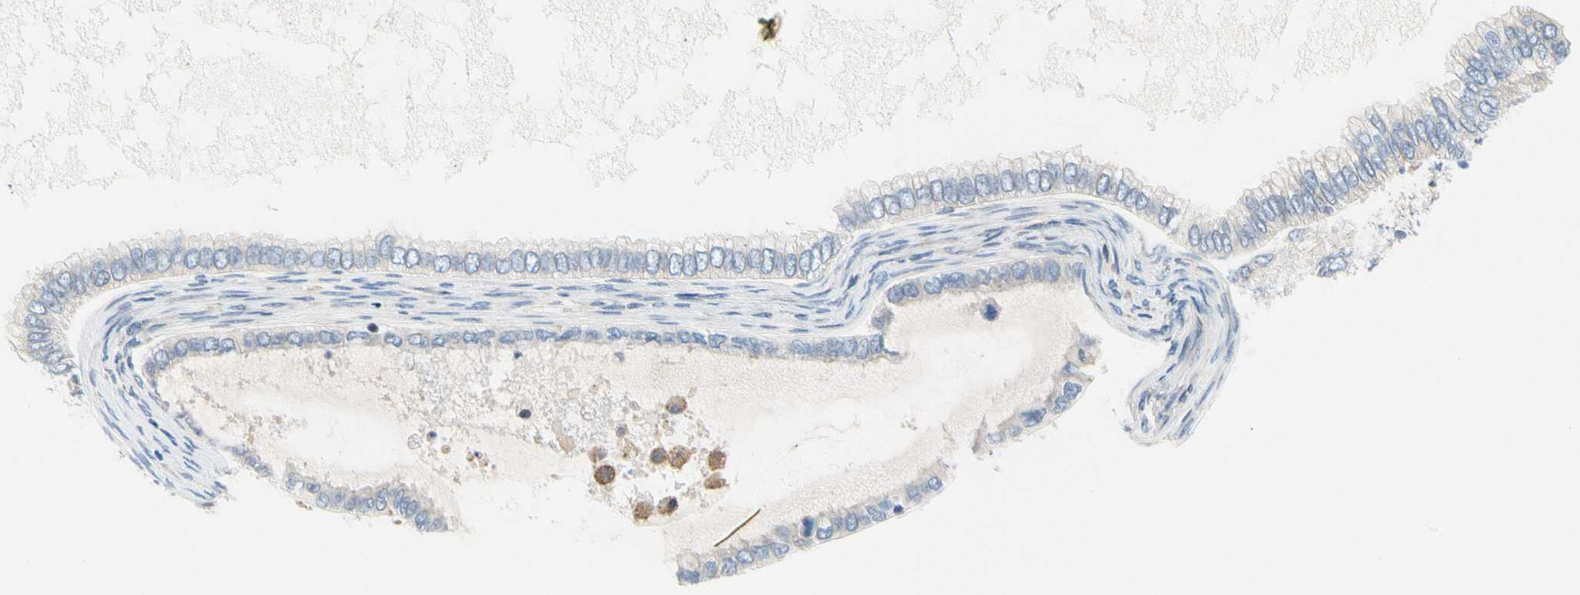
{"staining": {"intensity": "negative", "quantity": "none", "location": "none"}, "tissue": "ovarian cancer", "cell_type": "Tumor cells", "image_type": "cancer", "snomed": [{"axis": "morphology", "description": "Cystadenocarcinoma, mucinous, NOS"}, {"axis": "topography", "description": "Ovary"}], "caption": "Tumor cells are negative for brown protein staining in ovarian mucinous cystadenocarcinoma.", "gene": "STXBP1", "patient": {"sex": "female", "age": 80}}